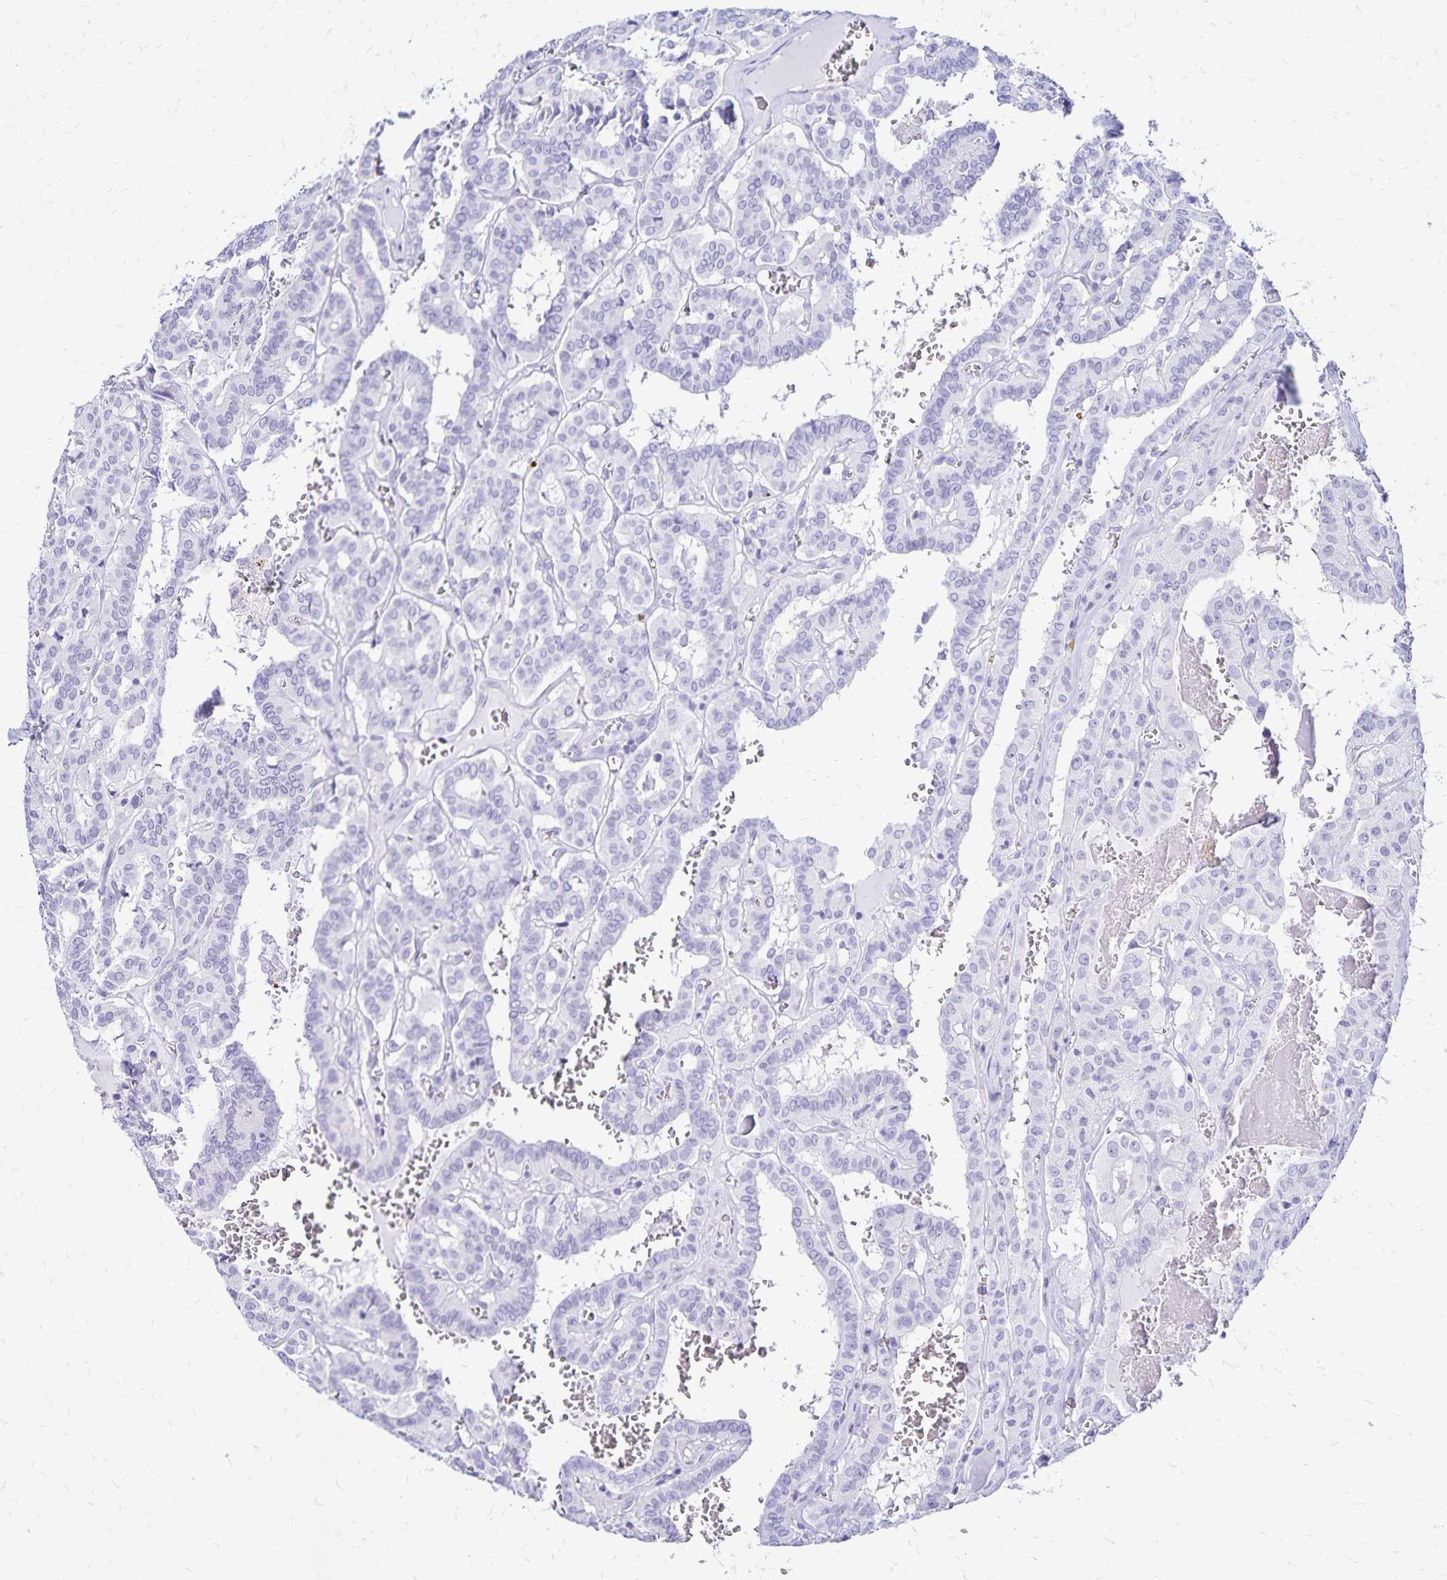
{"staining": {"intensity": "negative", "quantity": "none", "location": "none"}, "tissue": "thyroid cancer", "cell_type": "Tumor cells", "image_type": "cancer", "snomed": [{"axis": "morphology", "description": "Papillary adenocarcinoma, NOS"}, {"axis": "topography", "description": "Thyroid gland"}], "caption": "DAB (3,3'-diaminobenzidine) immunohistochemical staining of human thyroid papillary adenocarcinoma displays no significant positivity in tumor cells.", "gene": "LIN28B", "patient": {"sex": "female", "age": 21}}